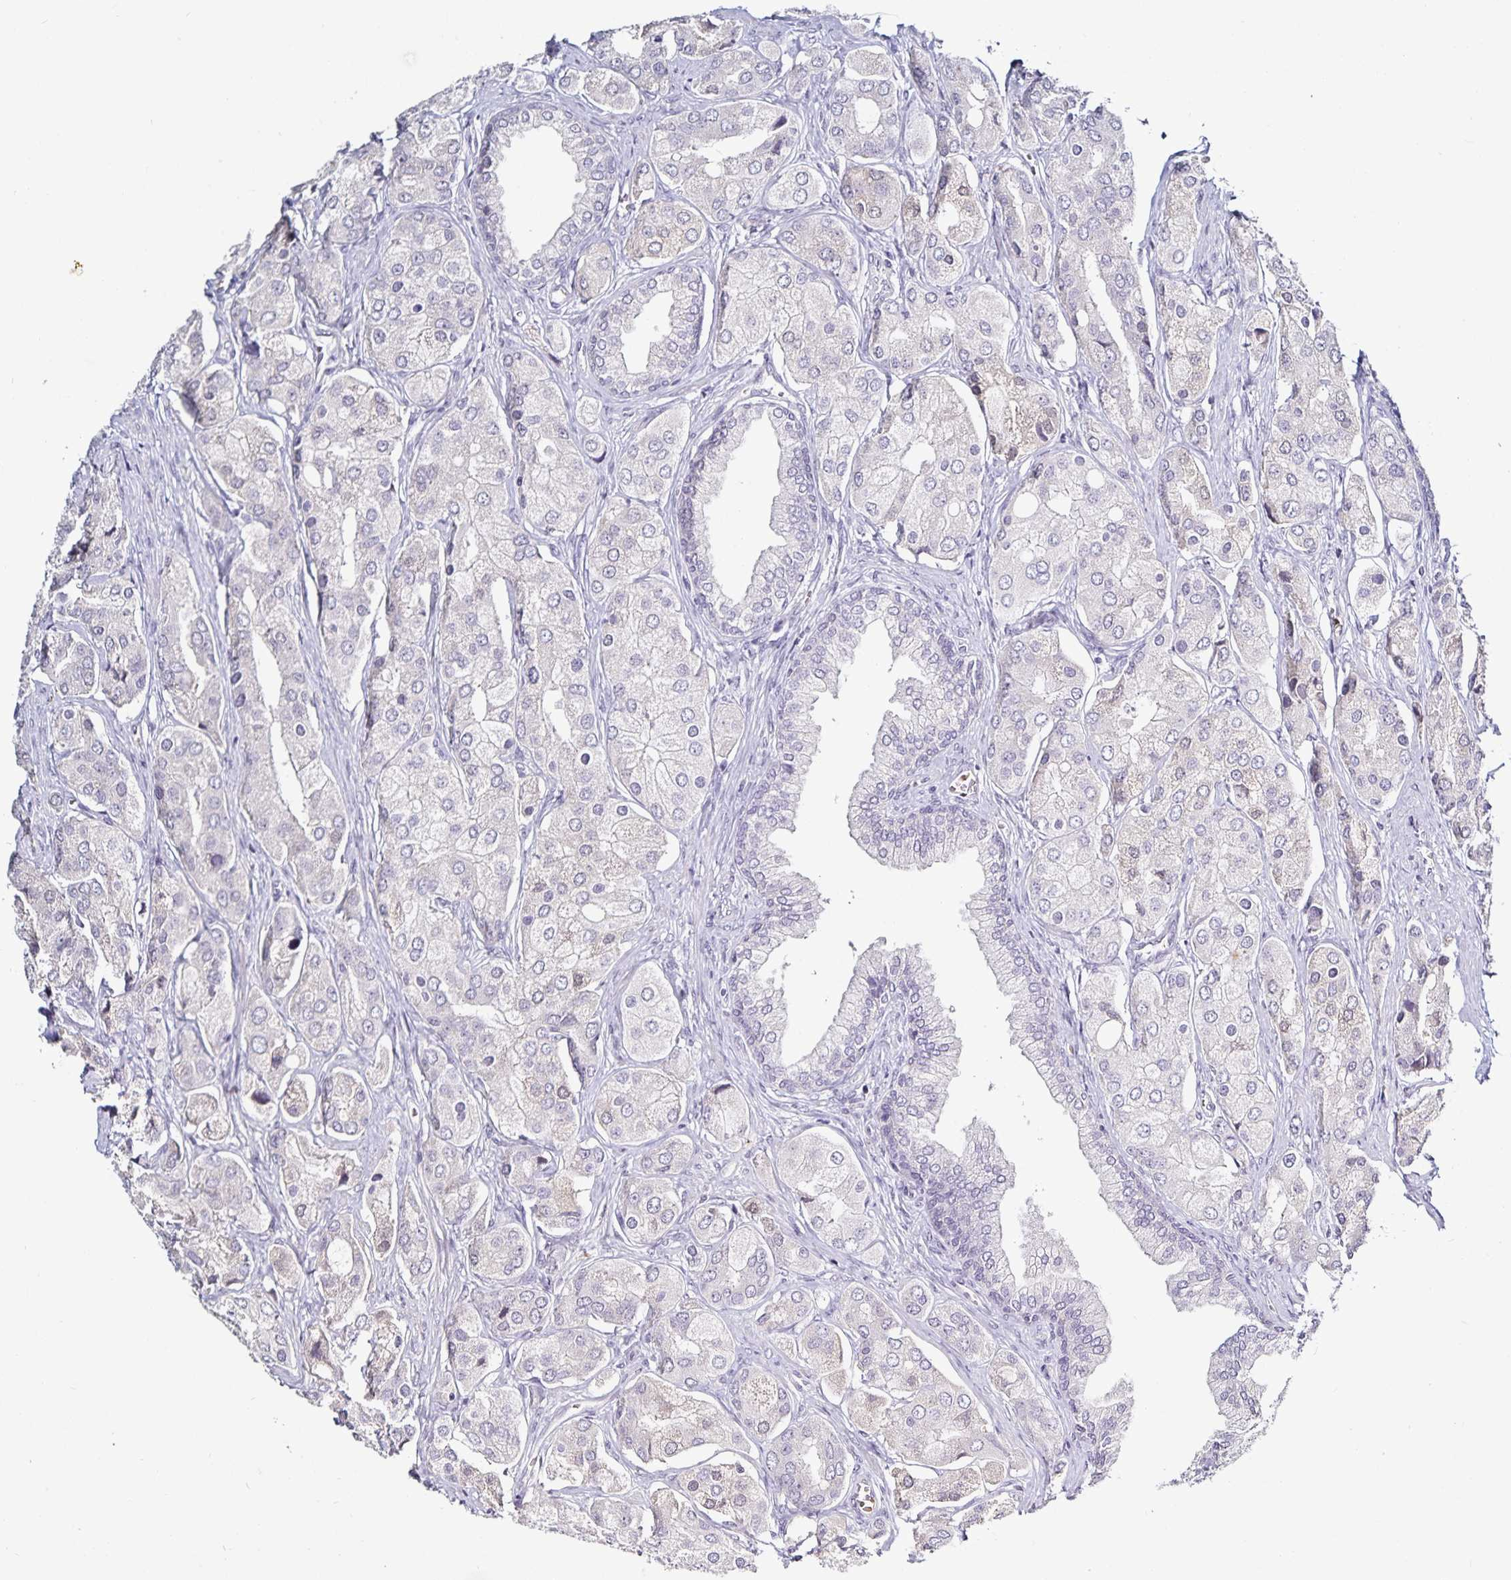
{"staining": {"intensity": "negative", "quantity": "none", "location": "none"}, "tissue": "prostate cancer", "cell_type": "Tumor cells", "image_type": "cancer", "snomed": [{"axis": "morphology", "description": "Adenocarcinoma, Low grade"}, {"axis": "topography", "description": "Prostate"}], "caption": "A photomicrograph of low-grade adenocarcinoma (prostate) stained for a protein displays no brown staining in tumor cells.", "gene": "TTR", "patient": {"sex": "male", "age": 69}}